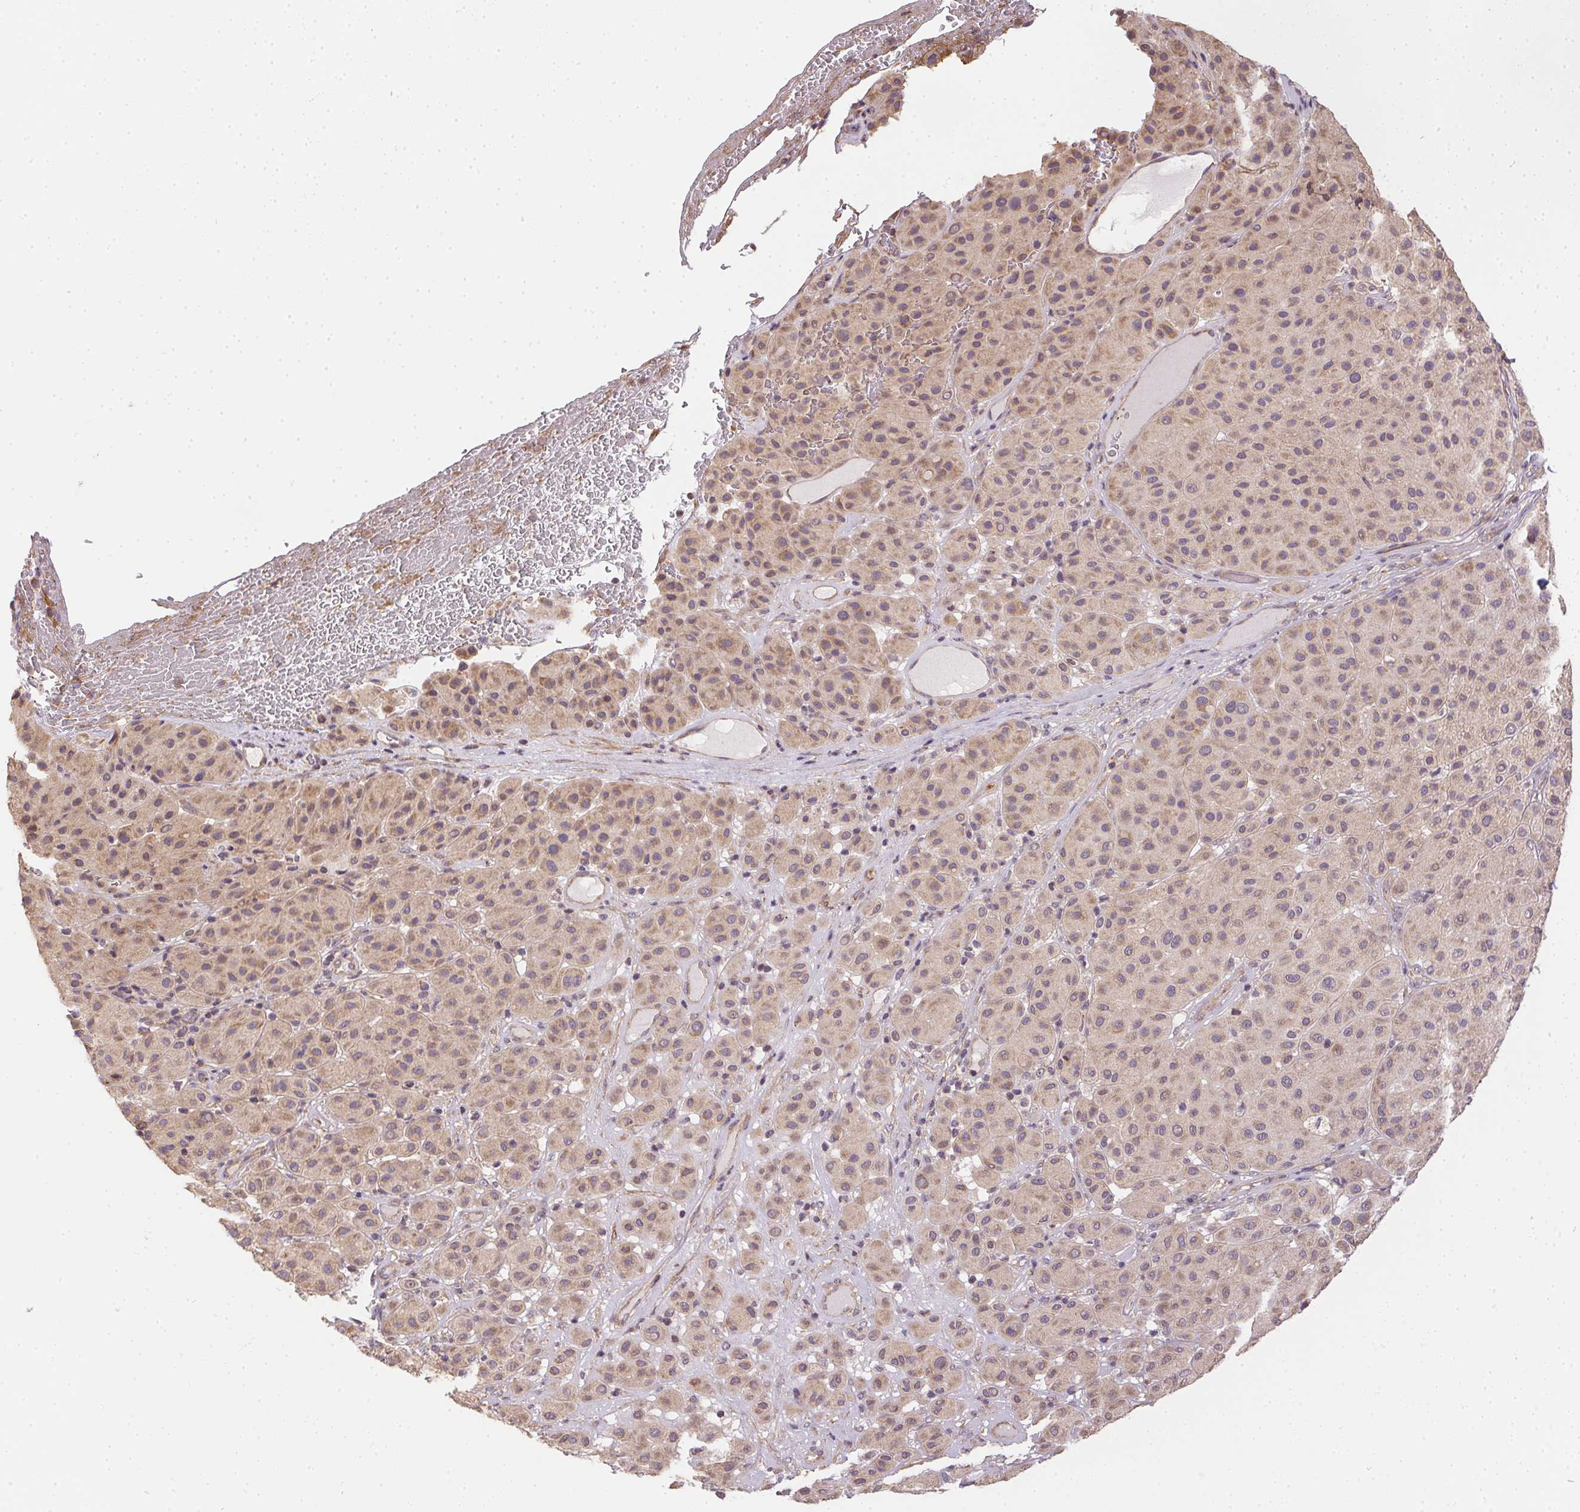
{"staining": {"intensity": "weak", "quantity": "25%-75%", "location": "cytoplasmic/membranous,nuclear"}, "tissue": "melanoma", "cell_type": "Tumor cells", "image_type": "cancer", "snomed": [{"axis": "morphology", "description": "Malignant melanoma, Metastatic site"}, {"axis": "topography", "description": "Smooth muscle"}], "caption": "DAB immunohistochemical staining of human melanoma exhibits weak cytoplasmic/membranous and nuclear protein expression in approximately 25%-75% of tumor cells.", "gene": "REV3L", "patient": {"sex": "male", "age": 41}}